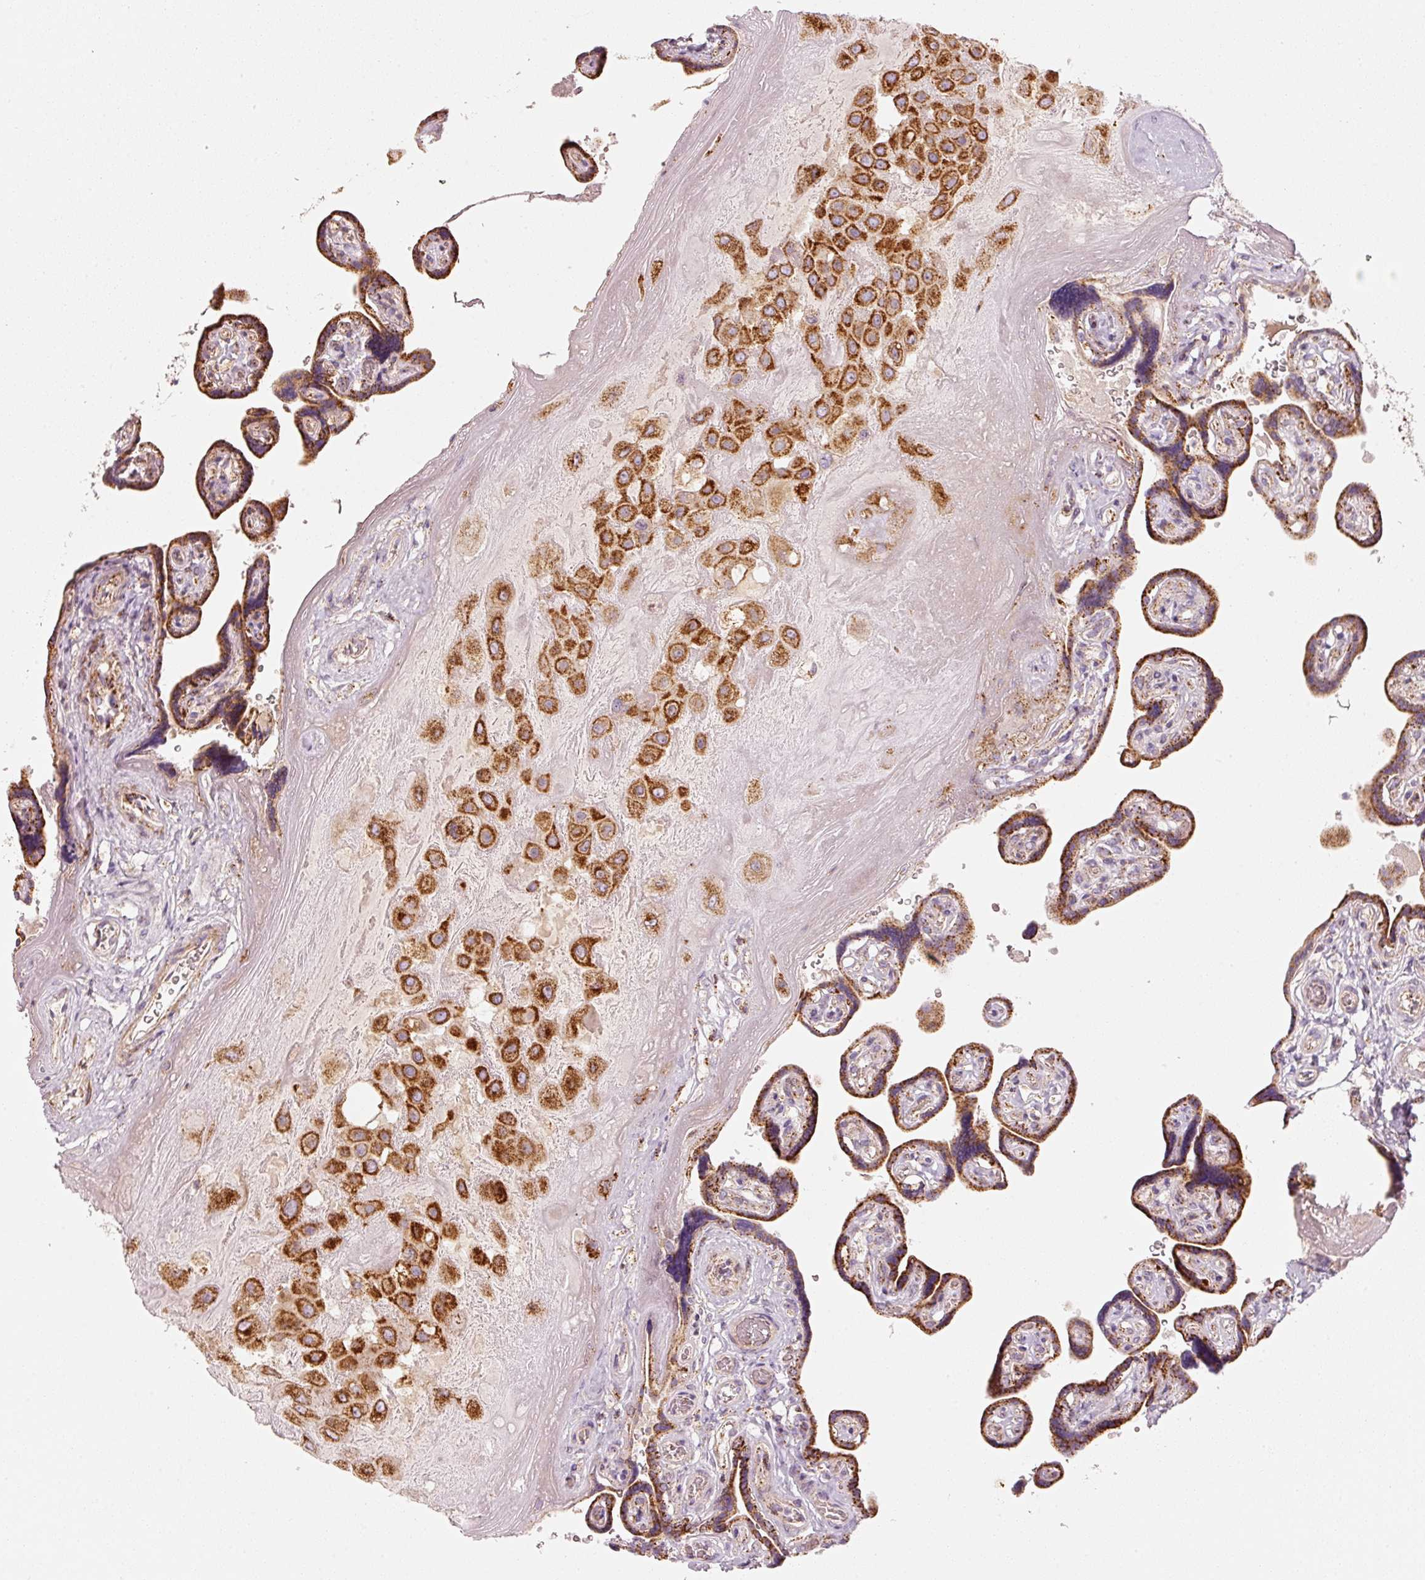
{"staining": {"intensity": "strong", "quantity": ">75%", "location": "cytoplasmic/membranous"}, "tissue": "placenta", "cell_type": "Decidual cells", "image_type": "normal", "snomed": [{"axis": "morphology", "description": "Normal tissue, NOS"}, {"axis": "topography", "description": "Placenta"}], "caption": "Immunohistochemistry micrograph of unremarkable placenta stained for a protein (brown), which demonstrates high levels of strong cytoplasmic/membranous expression in about >75% of decidual cells.", "gene": "C17orf98", "patient": {"sex": "female", "age": 32}}